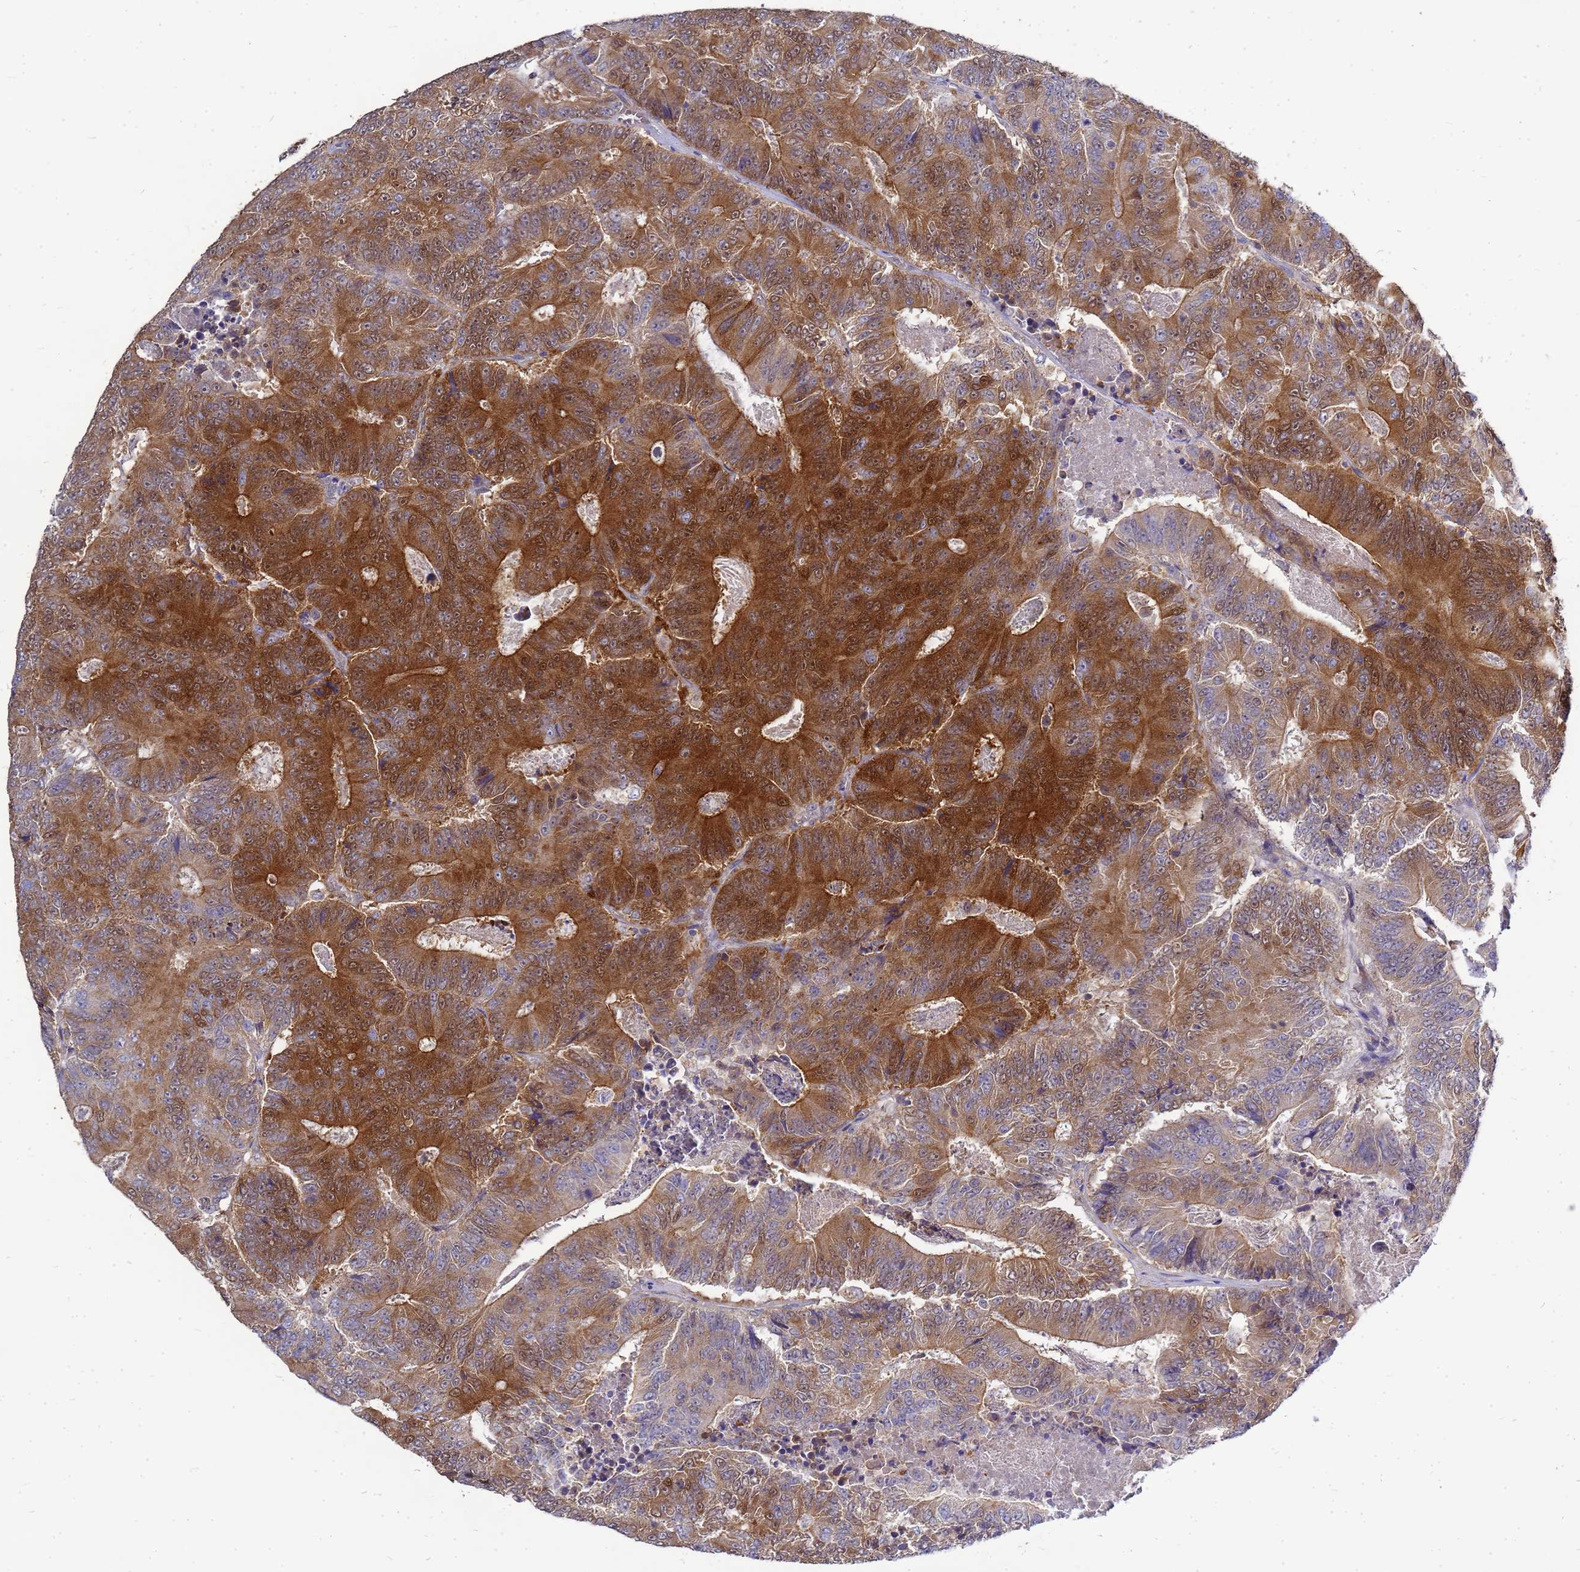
{"staining": {"intensity": "strong", "quantity": "25%-75%", "location": "cytoplasmic/membranous,nuclear"}, "tissue": "colorectal cancer", "cell_type": "Tumor cells", "image_type": "cancer", "snomed": [{"axis": "morphology", "description": "Adenocarcinoma, NOS"}, {"axis": "topography", "description": "Colon"}], "caption": "Adenocarcinoma (colorectal) stained for a protein (brown) exhibits strong cytoplasmic/membranous and nuclear positive expression in approximately 25%-75% of tumor cells.", "gene": "EIF4EBP3", "patient": {"sex": "male", "age": 83}}